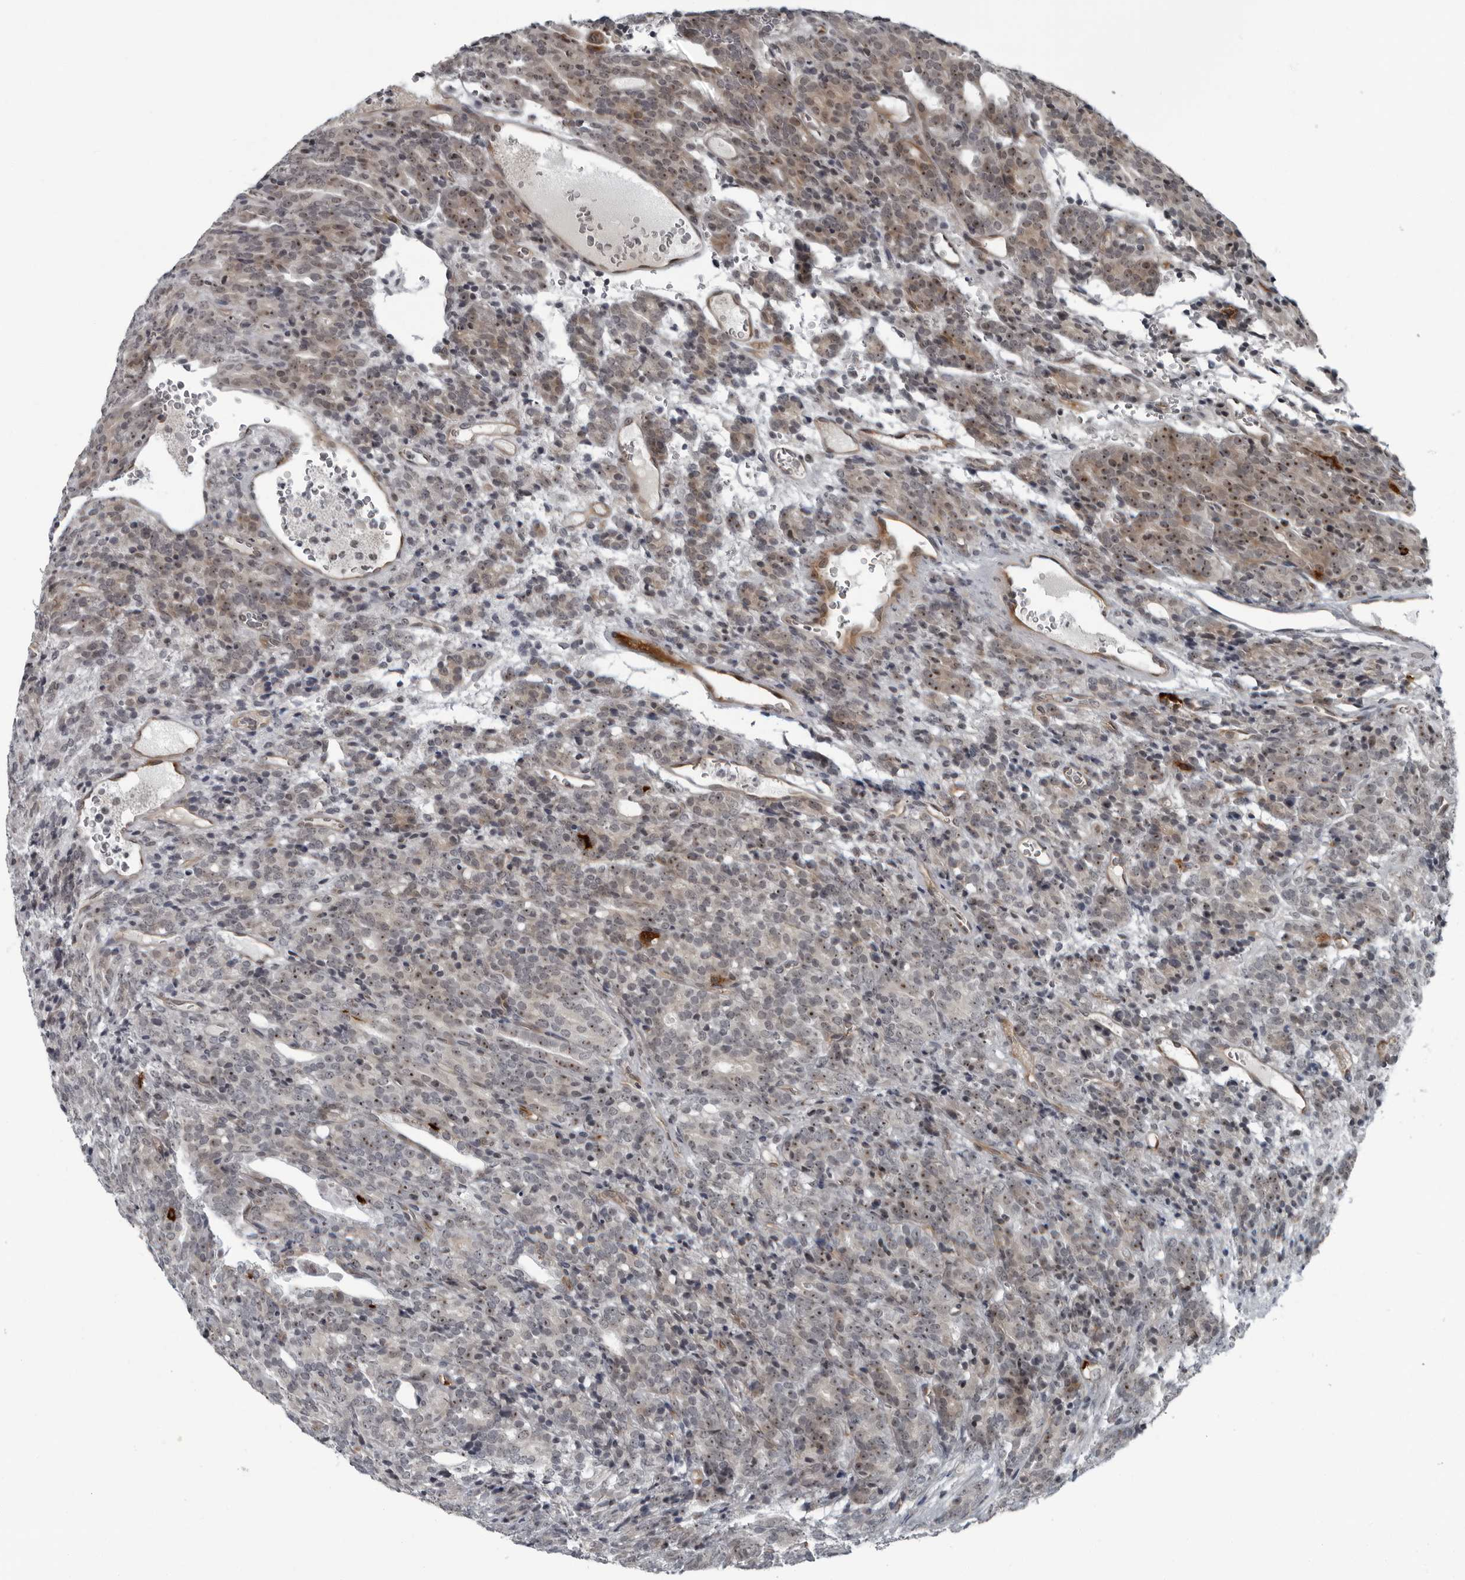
{"staining": {"intensity": "moderate", "quantity": ">75%", "location": "nuclear"}, "tissue": "prostate cancer", "cell_type": "Tumor cells", "image_type": "cancer", "snomed": [{"axis": "morphology", "description": "Adenocarcinoma, High grade"}, {"axis": "topography", "description": "Prostate"}], "caption": "Immunohistochemical staining of human adenocarcinoma (high-grade) (prostate) demonstrates medium levels of moderate nuclear expression in approximately >75% of tumor cells.", "gene": "FAM102B", "patient": {"sex": "male", "age": 62}}